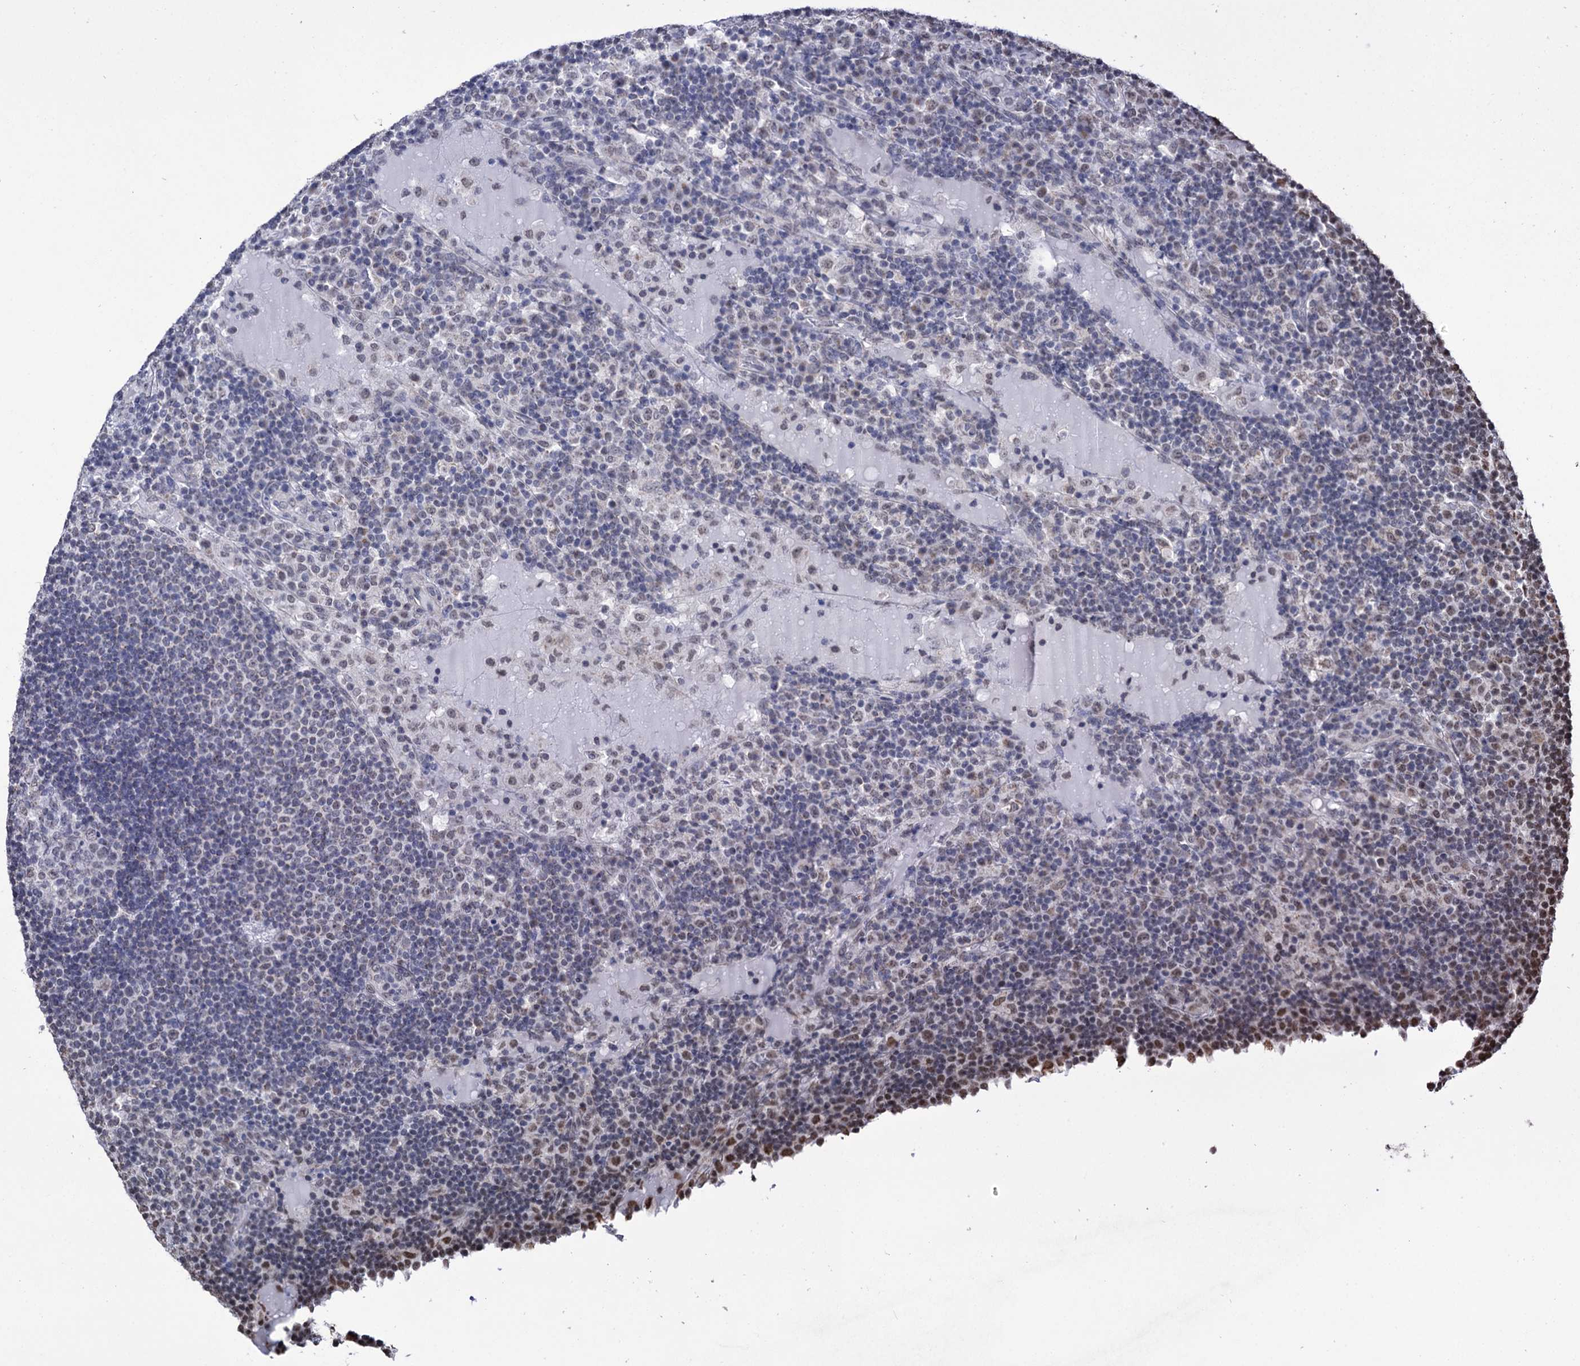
{"staining": {"intensity": "negative", "quantity": "none", "location": "none"}, "tissue": "lymph node", "cell_type": "Germinal center cells", "image_type": "normal", "snomed": [{"axis": "morphology", "description": "Normal tissue, NOS"}, {"axis": "topography", "description": "Lymph node"}], "caption": "High power microscopy micrograph of an IHC image of benign lymph node, revealing no significant positivity in germinal center cells.", "gene": "ABHD10", "patient": {"sex": "female", "age": 53}}